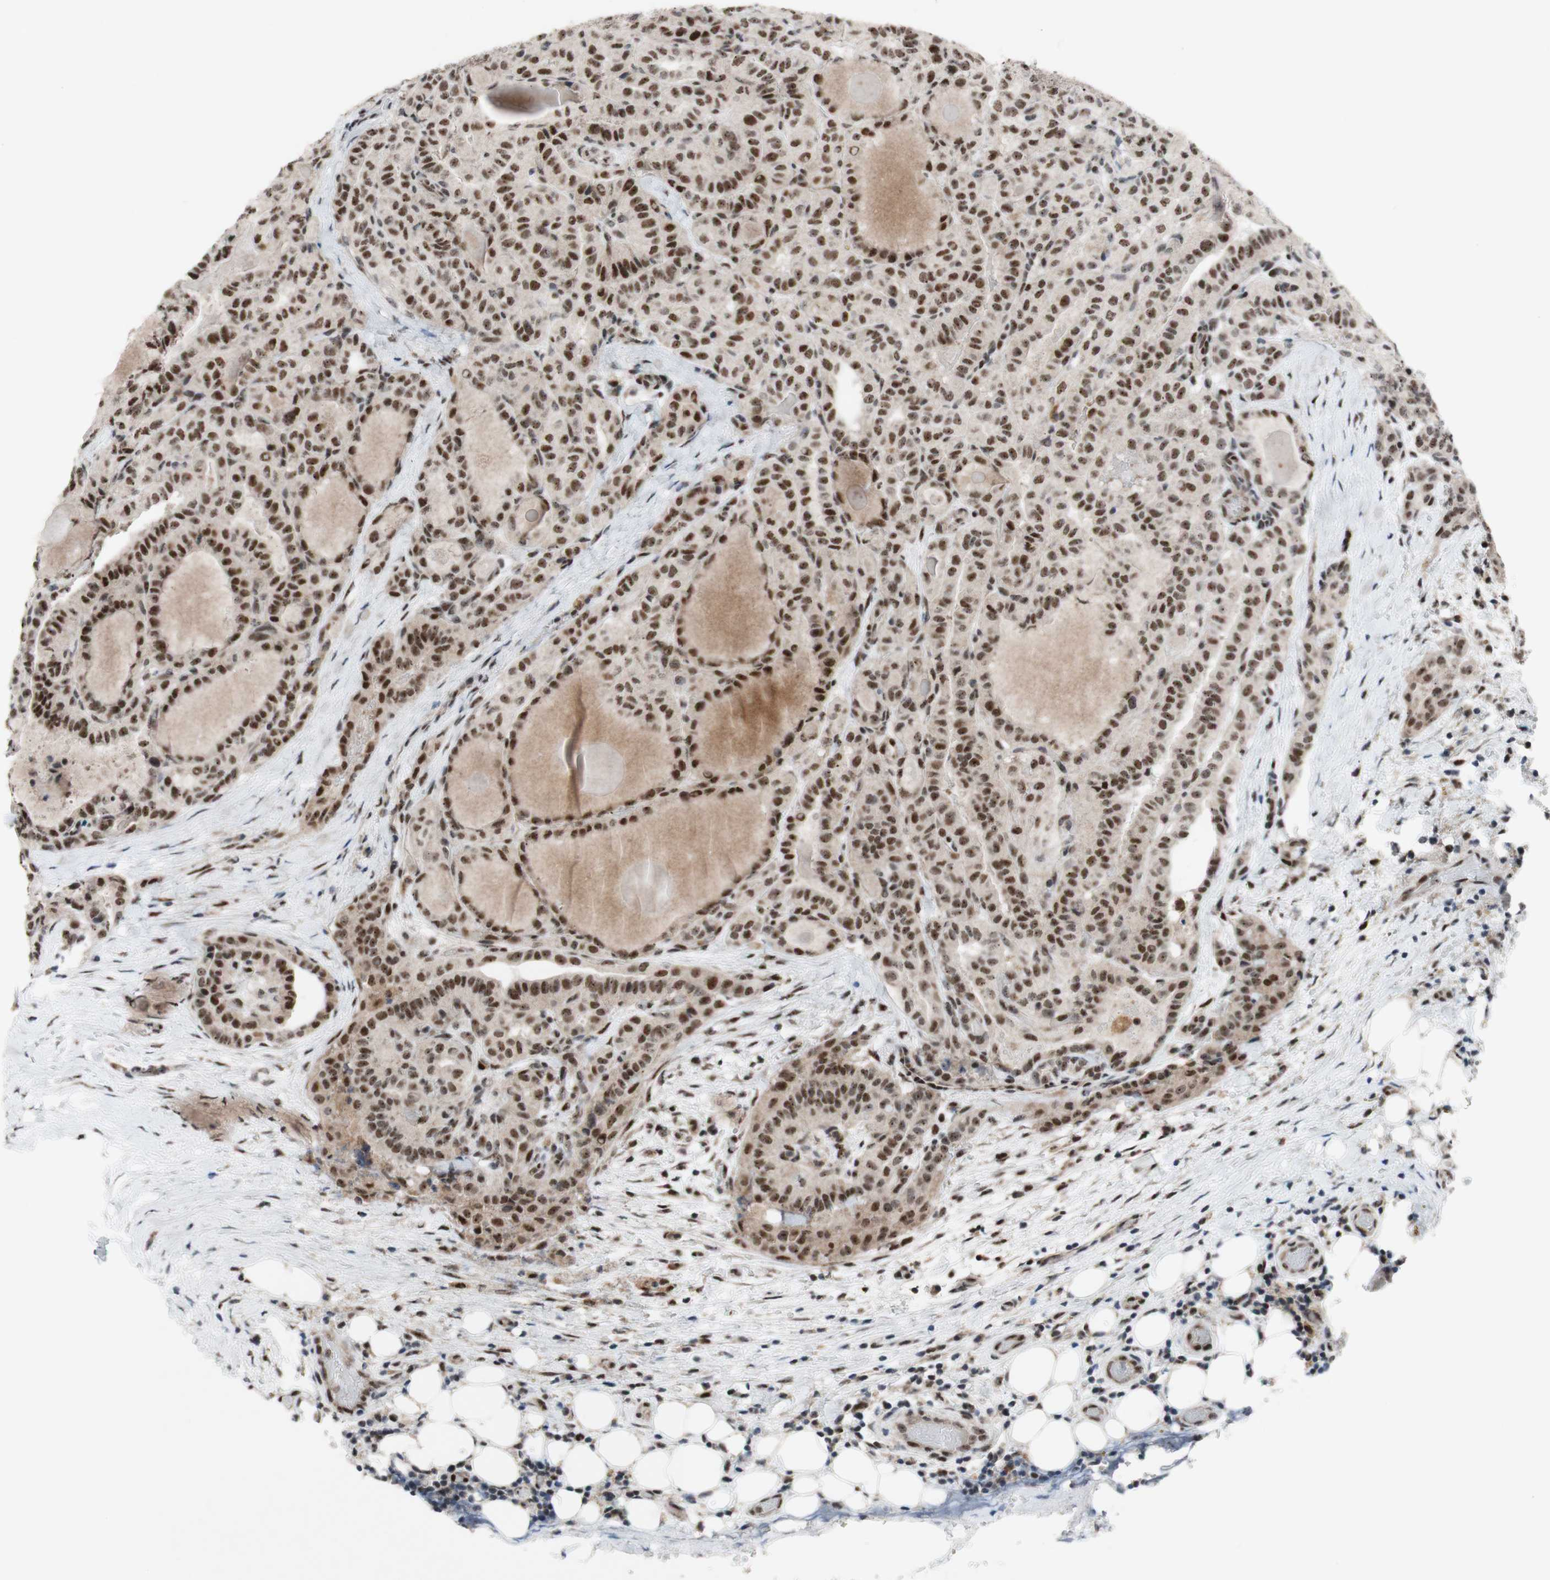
{"staining": {"intensity": "moderate", "quantity": ">75%", "location": "nuclear"}, "tissue": "thyroid cancer", "cell_type": "Tumor cells", "image_type": "cancer", "snomed": [{"axis": "morphology", "description": "Papillary adenocarcinoma, NOS"}, {"axis": "topography", "description": "Thyroid gland"}], "caption": "IHC of thyroid cancer (papillary adenocarcinoma) shows medium levels of moderate nuclear expression in approximately >75% of tumor cells. (Stains: DAB (3,3'-diaminobenzidine) in brown, nuclei in blue, Microscopy: brightfield microscopy at high magnification).", "gene": "POLR1A", "patient": {"sex": "male", "age": 77}}